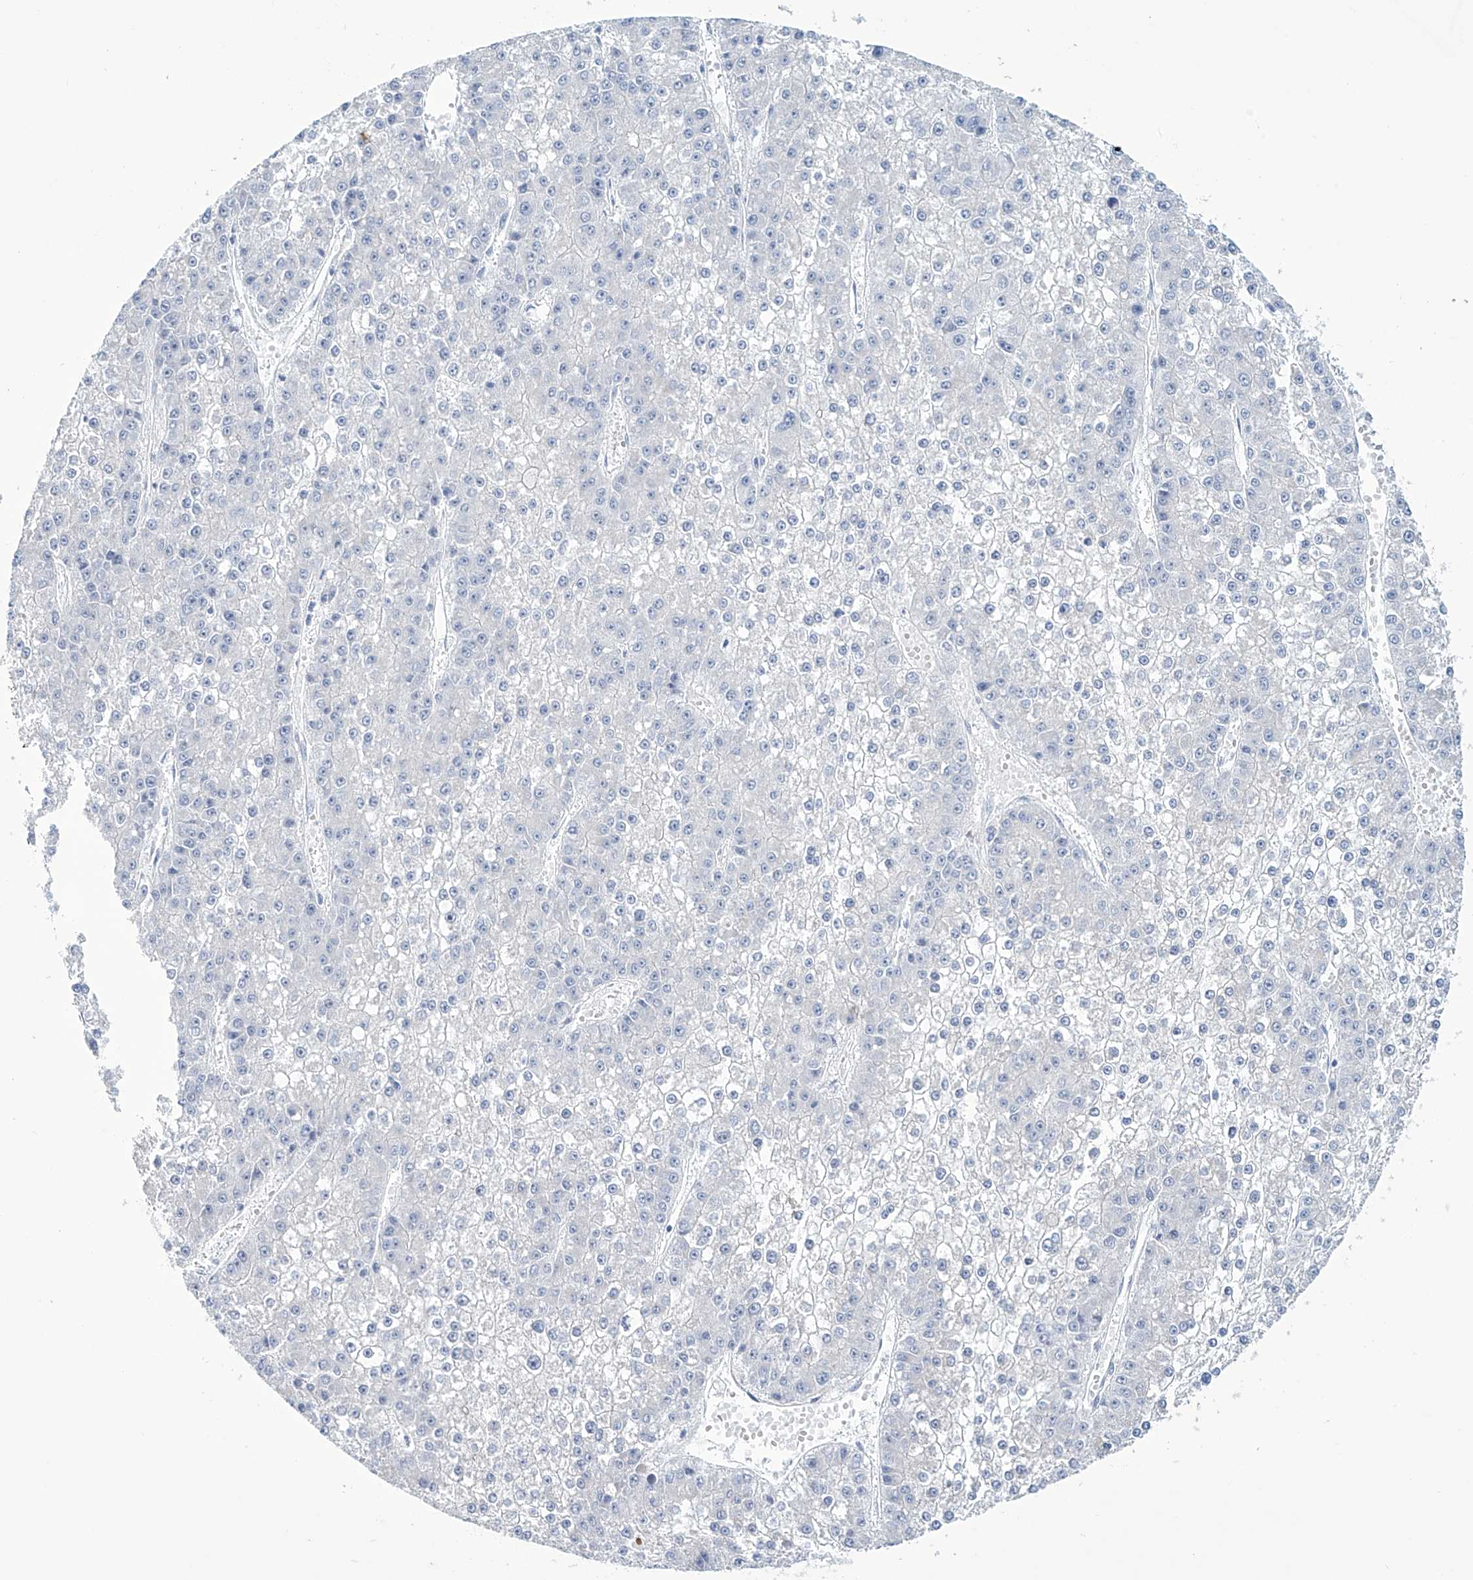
{"staining": {"intensity": "negative", "quantity": "none", "location": "none"}, "tissue": "liver cancer", "cell_type": "Tumor cells", "image_type": "cancer", "snomed": [{"axis": "morphology", "description": "Carcinoma, Hepatocellular, NOS"}, {"axis": "topography", "description": "Liver"}], "caption": "This is an immunohistochemistry (IHC) photomicrograph of liver hepatocellular carcinoma. There is no positivity in tumor cells.", "gene": "TRIM60", "patient": {"sex": "female", "age": 73}}